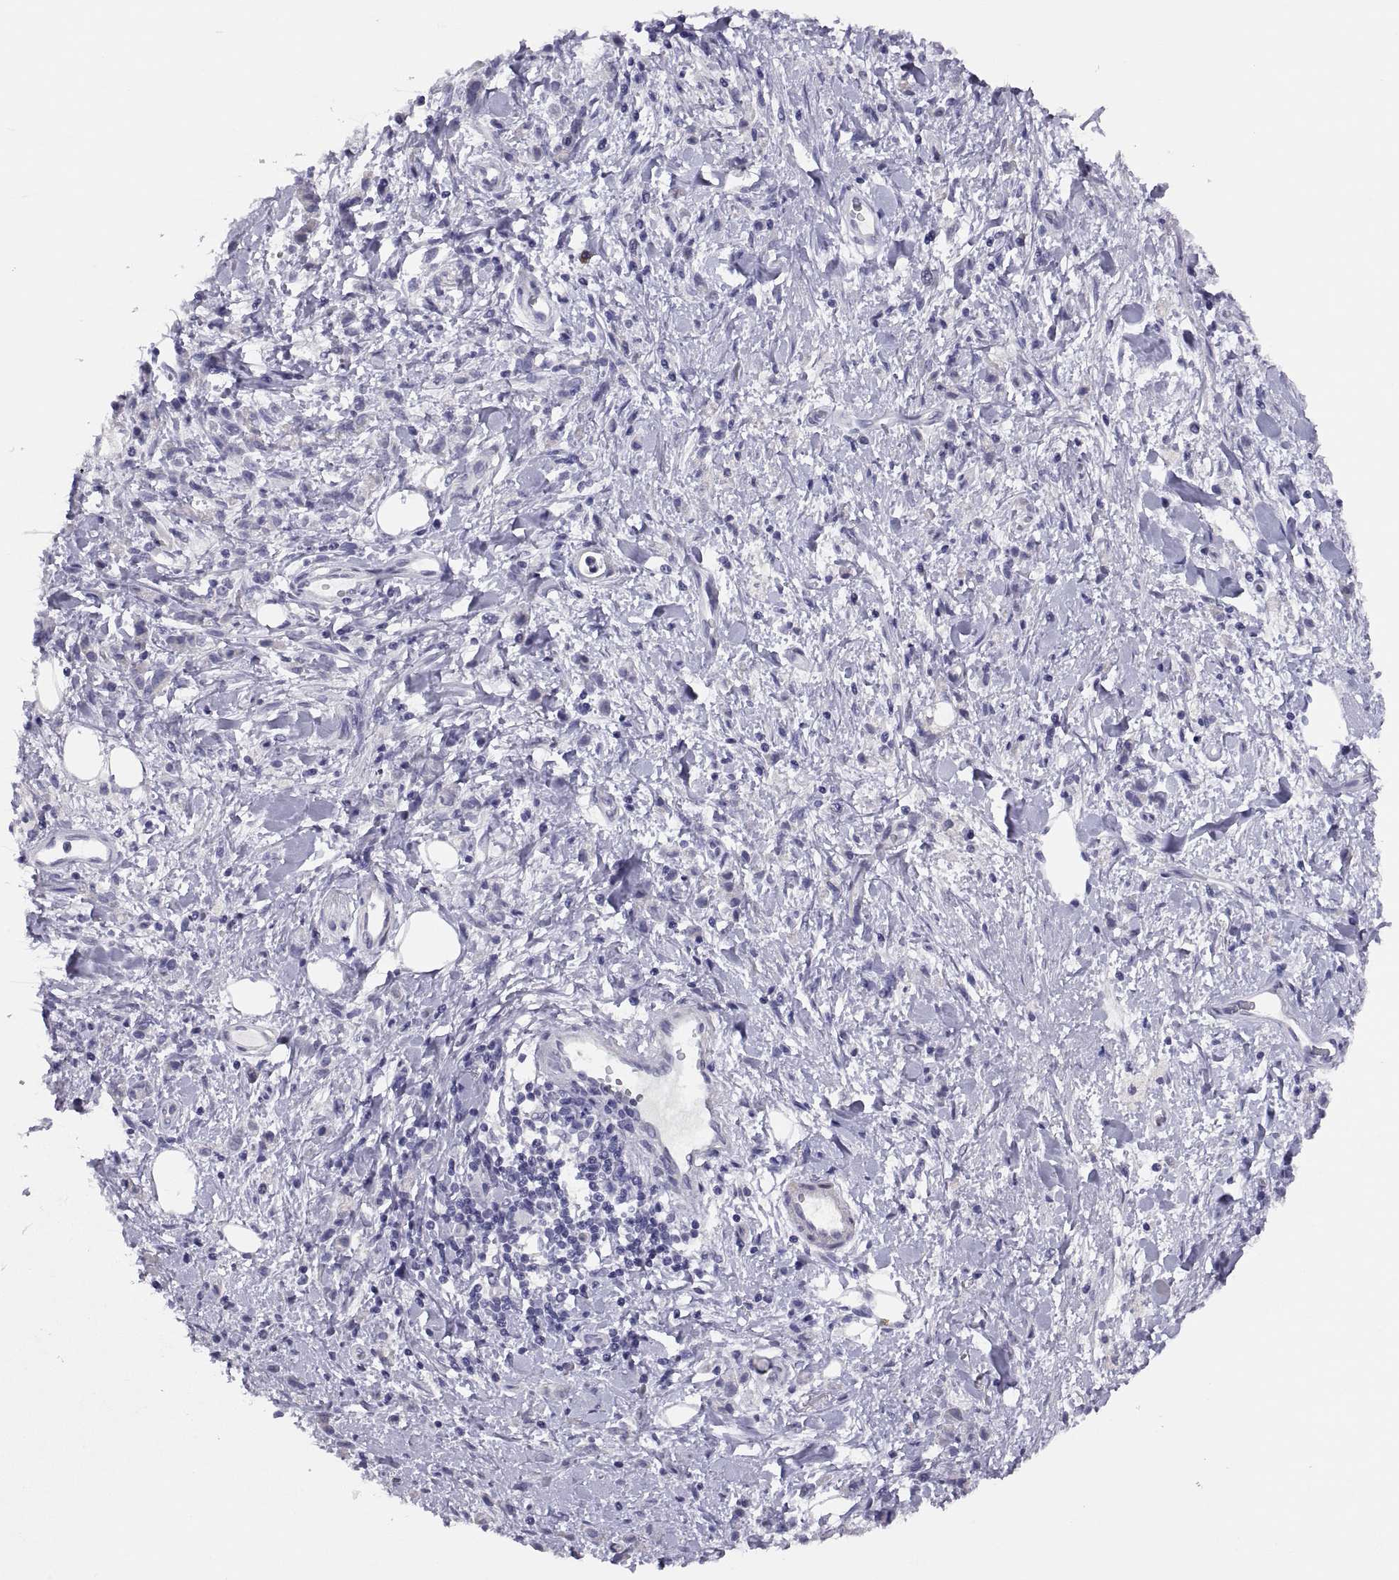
{"staining": {"intensity": "negative", "quantity": "none", "location": "none"}, "tissue": "stomach cancer", "cell_type": "Tumor cells", "image_type": "cancer", "snomed": [{"axis": "morphology", "description": "Adenocarcinoma, NOS"}, {"axis": "topography", "description": "Stomach"}], "caption": "Tumor cells show no significant protein staining in adenocarcinoma (stomach).", "gene": "STRC", "patient": {"sex": "male", "age": 77}}